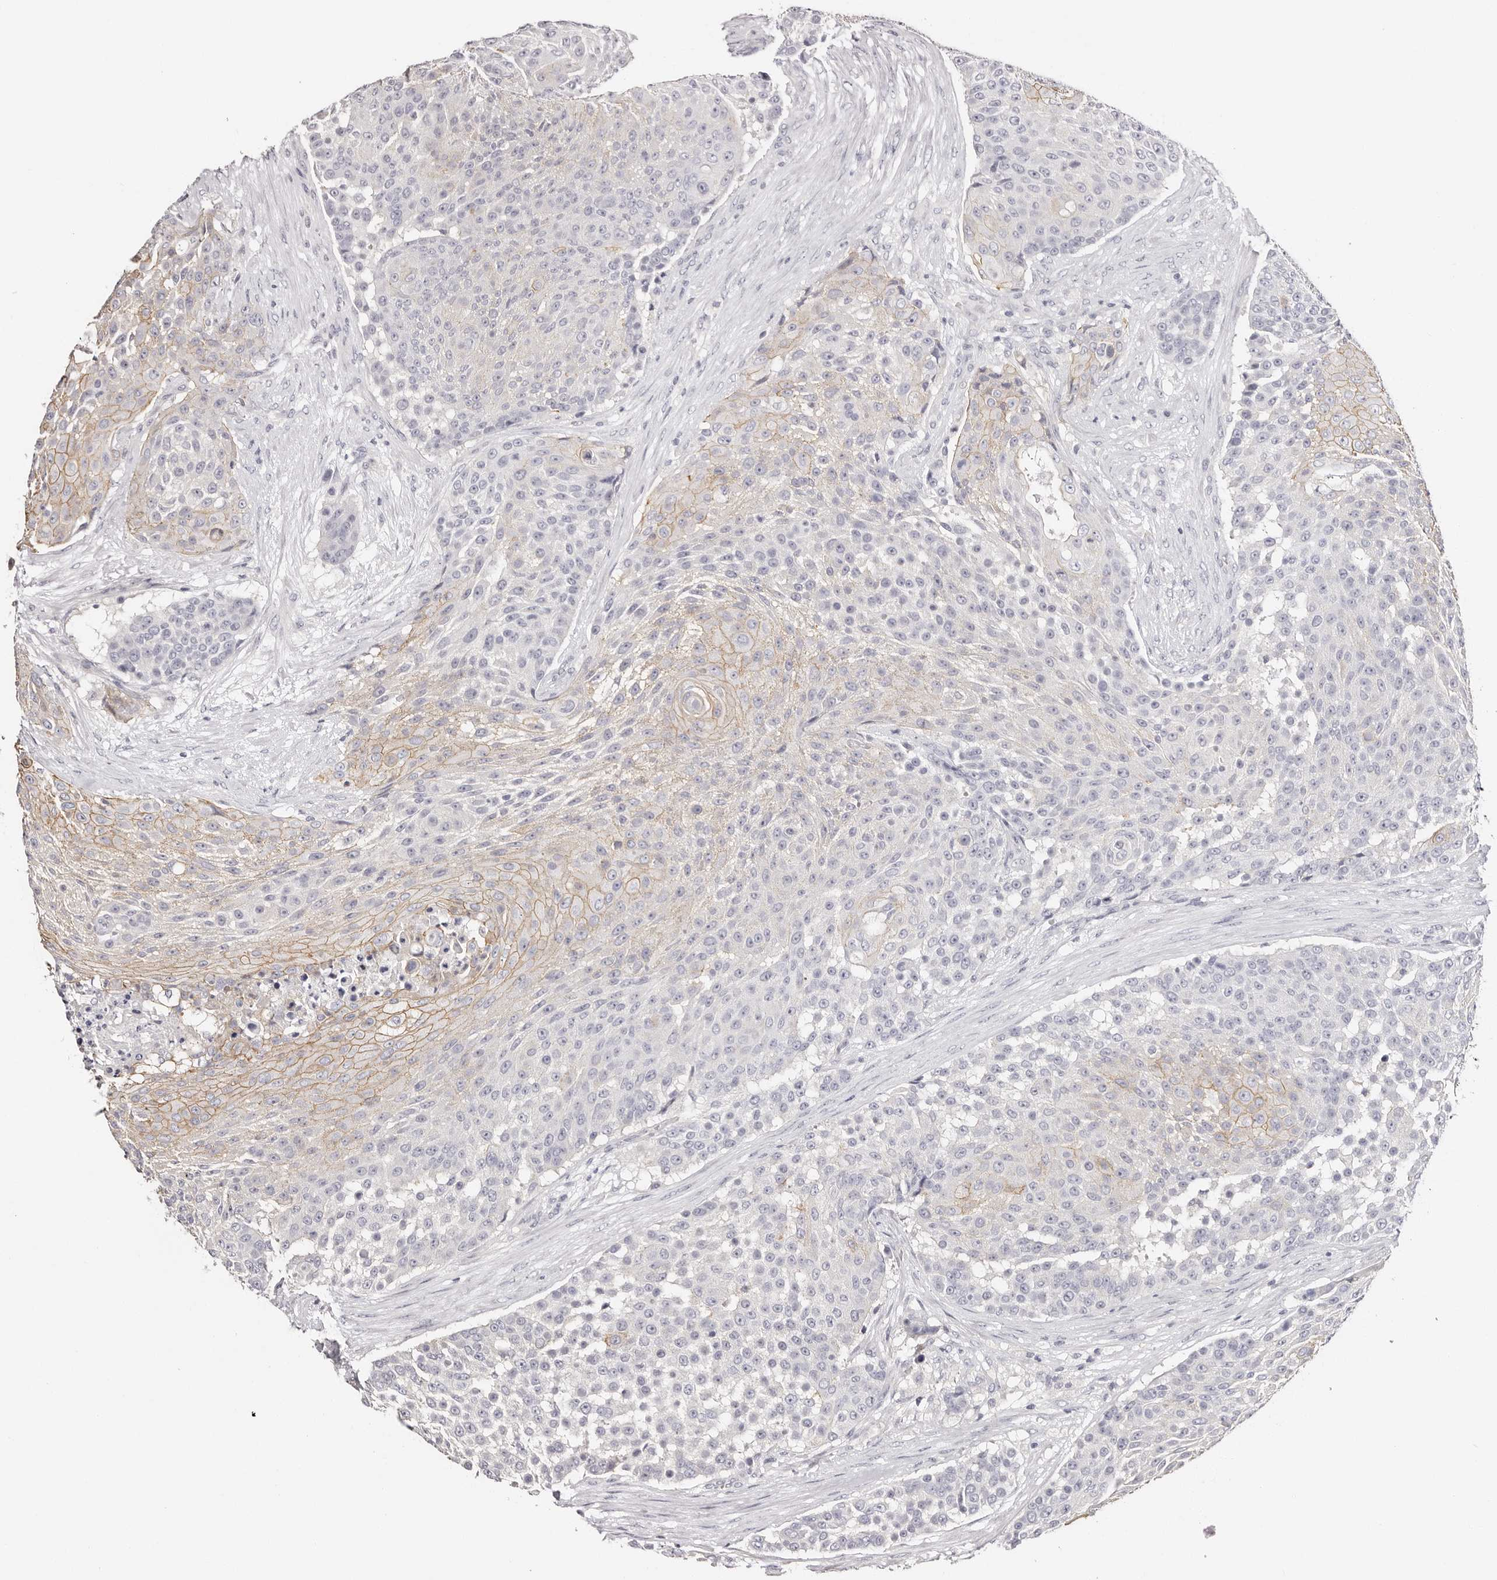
{"staining": {"intensity": "moderate", "quantity": "<25%", "location": "cytoplasmic/membranous"}, "tissue": "urothelial cancer", "cell_type": "Tumor cells", "image_type": "cancer", "snomed": [{"axis": "morphology", "description": "Urothelial carcinoma, High grade"}, {"axis": "topography", "description": "Urinary bladder"}], "caption": "A high-resolution photomicrograph shows immunohistochemistry (IHC) staining of high-grade urothelial carcinoma, which exhibits moderate cytoplasmic/membranous positivity in about <25% of tumor cells.", "gene": "ROM1", "patient": {"sex": "female", "age": 63}}